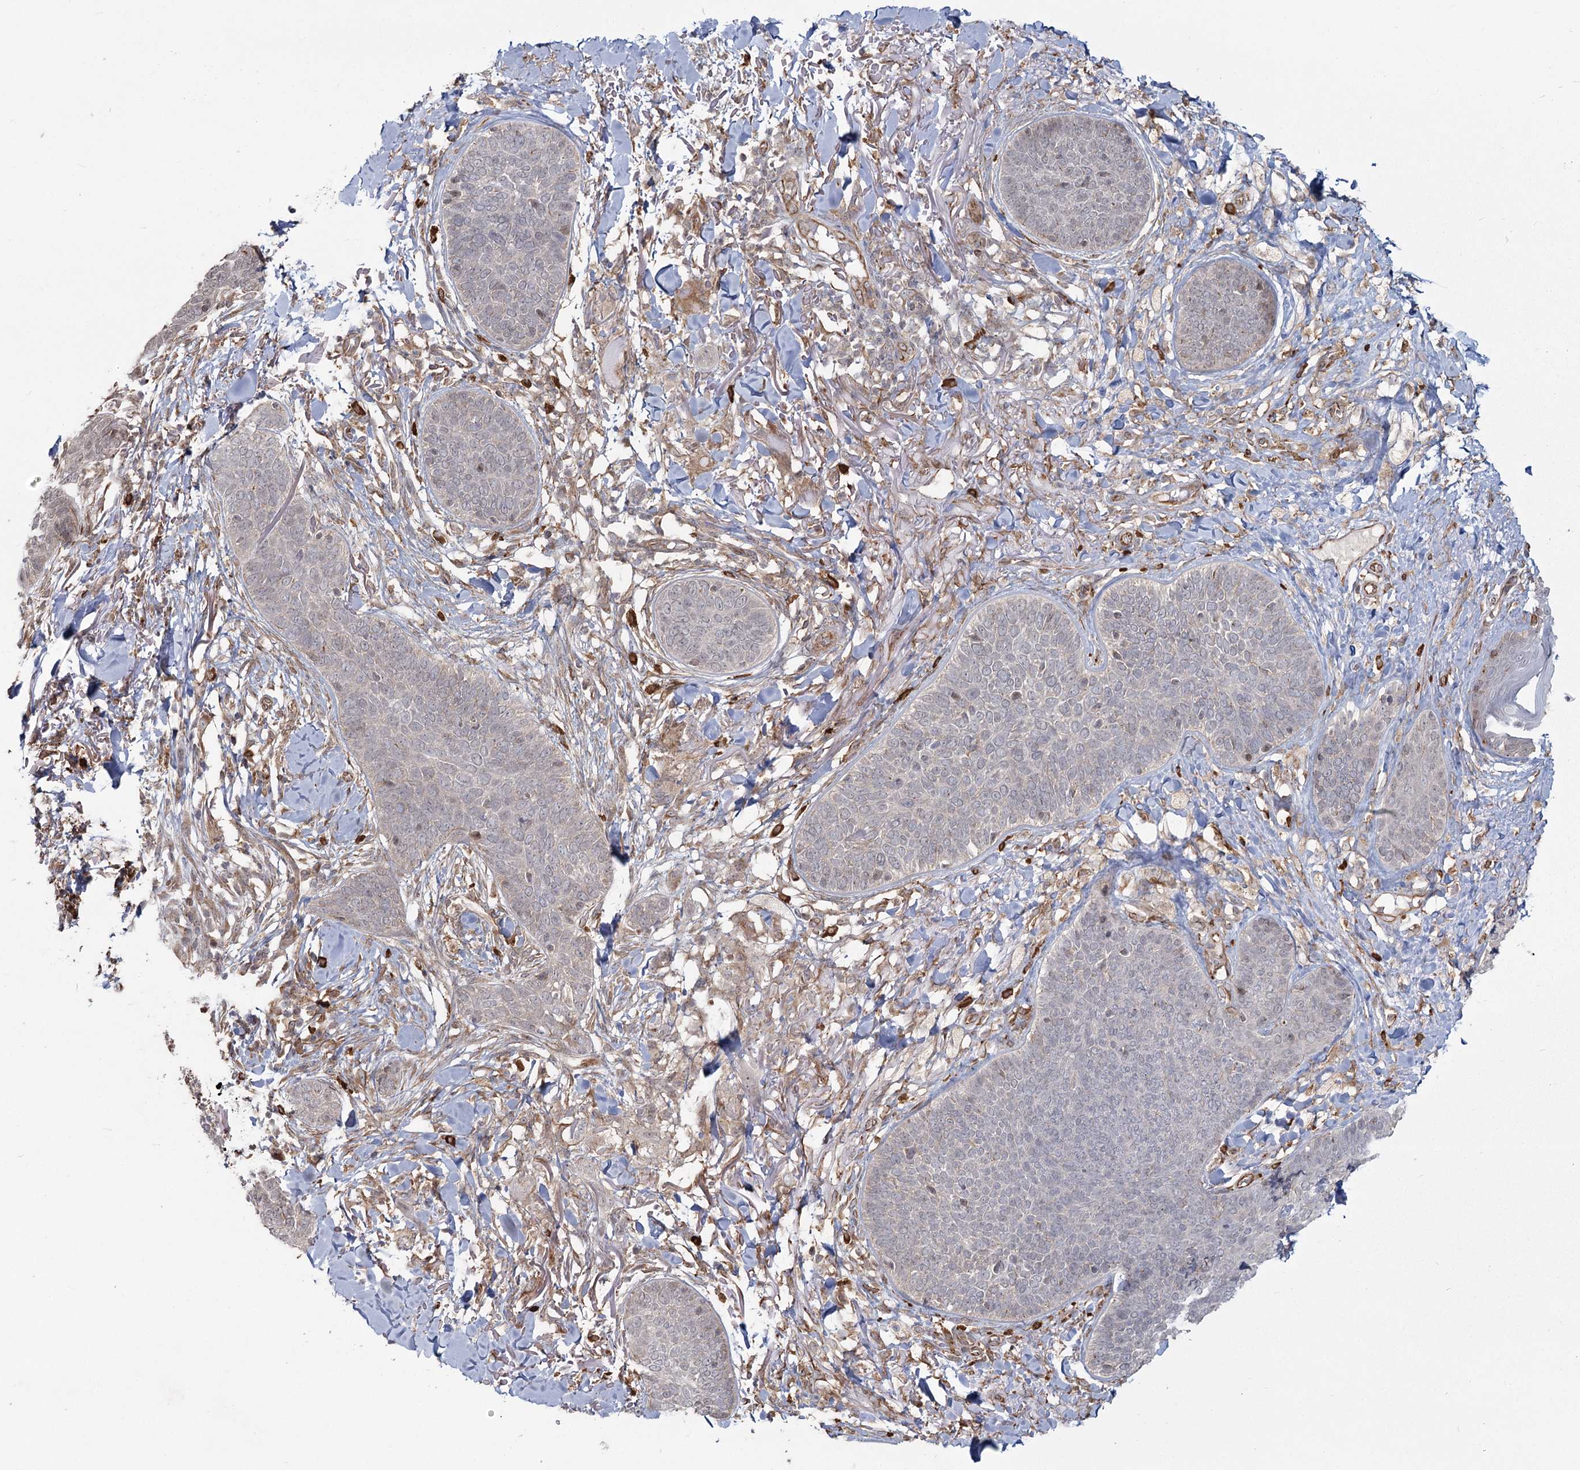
{"staining": {"intensity": "negative", "quantity": "none", "location": "none"}, "tissue": "skin cancer", "cell_type": "Tumor cells", "image_type": "cancer", "snomed": [{"axis": "morphology", "description": "Basal cell carcinoma"}, {"axis": "topography", "description": "Skin"}], "caption": "Tumor cells show no significant expression in skin cancer (basal cell carcinoma).", "gene": "AP2M1", "patient": {"sex": "male", "age": 85}}